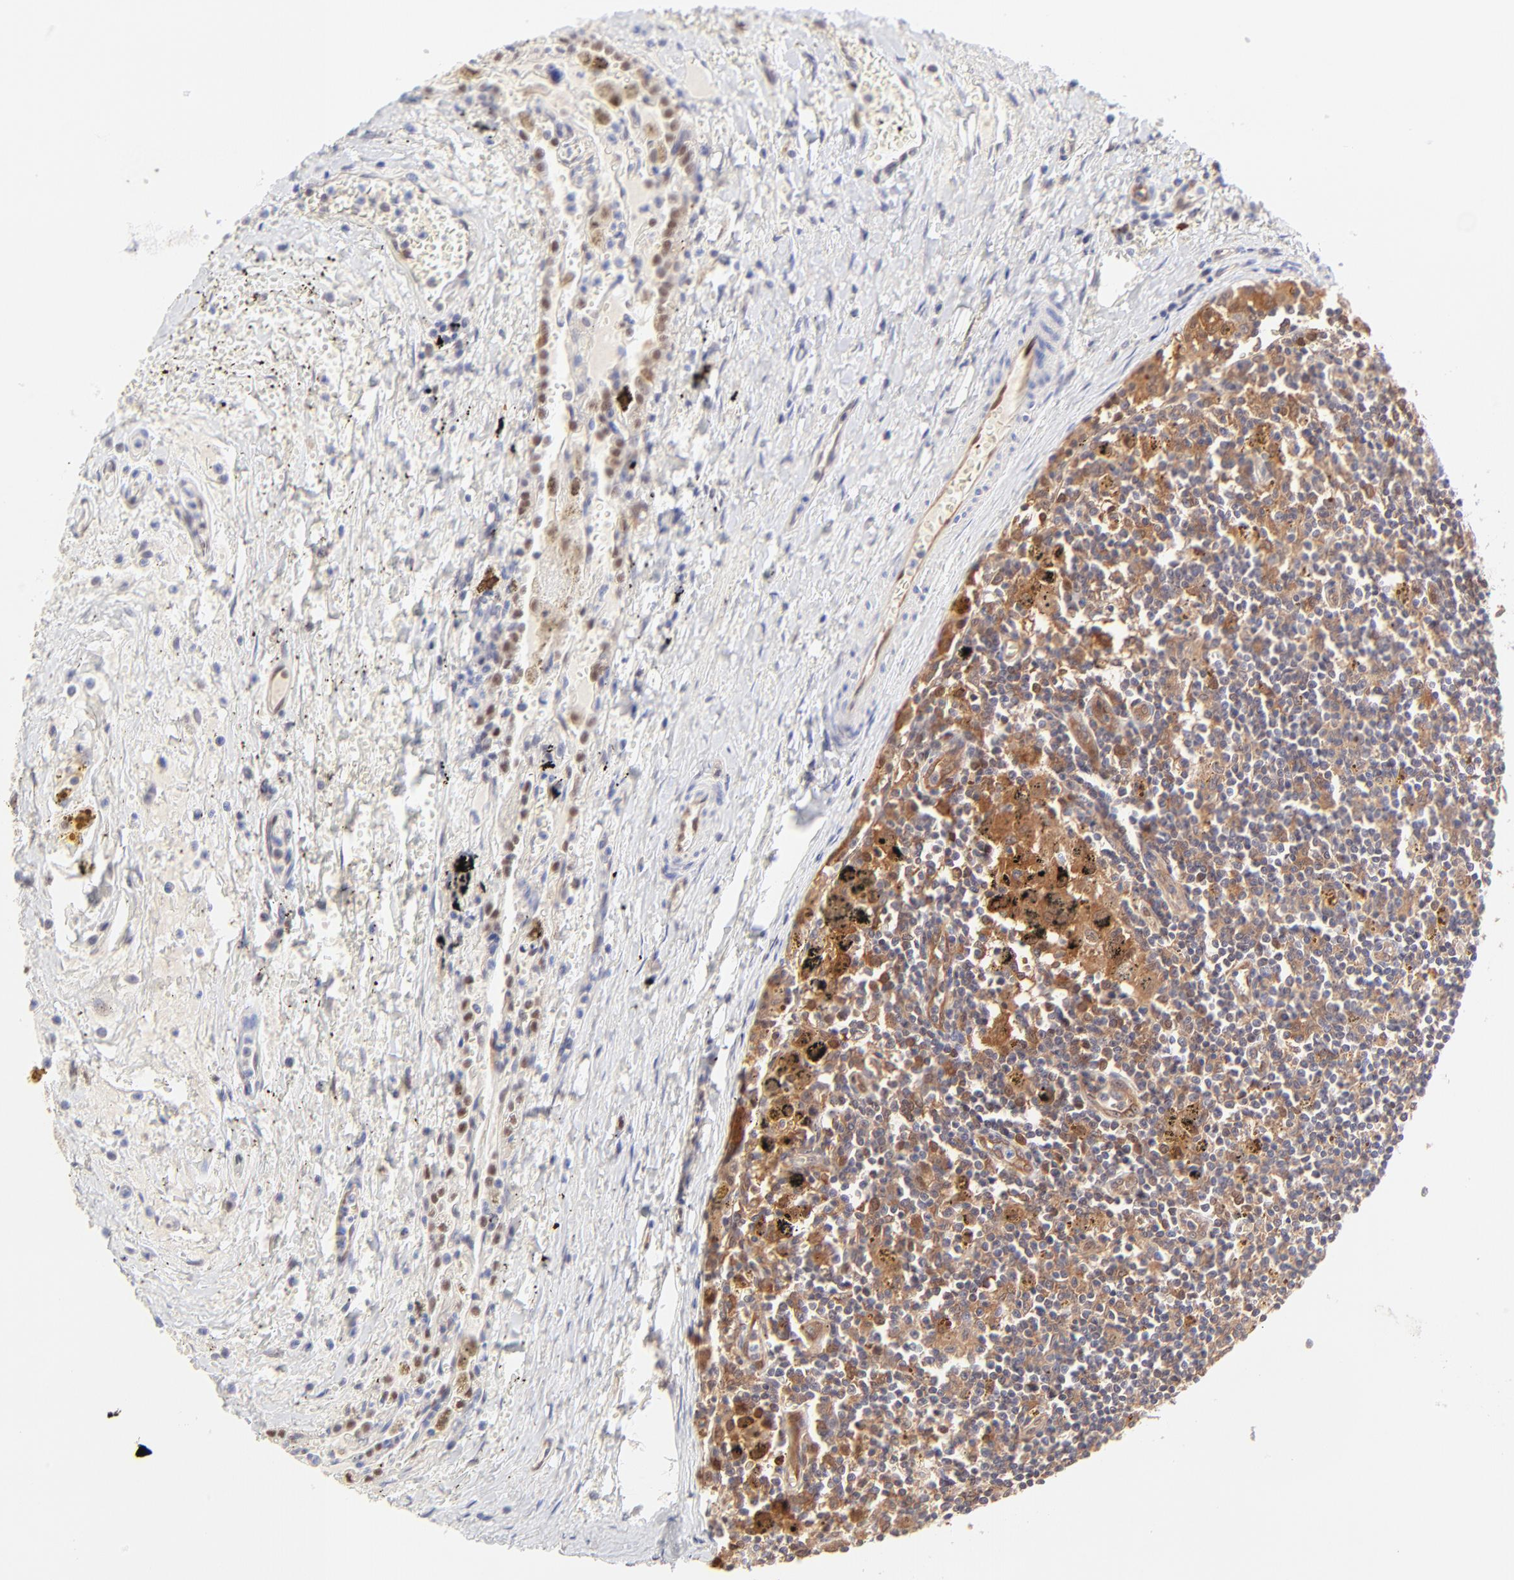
{"staining": {"intensity": "weak", "quantity": ">75%", "location": "cytoplasmic/membranous"}, "tissue": "carcinoid", "cell_type": "Tumor cells", "image_type": "cancer", "snomed": [{"axis": "morphology", "description": "Carcinoid, malignant, NOS"}, {"axis": "topography", "description": "Bronchus"}], "caption": "Immunohistochemical staining of human carcinoid exhibits low levels of weak cytoplasmic/membranous expression in about >75% of tumor cells.", "gene": "HYAL1", "patient": {"sex": "male", "age": 55}}